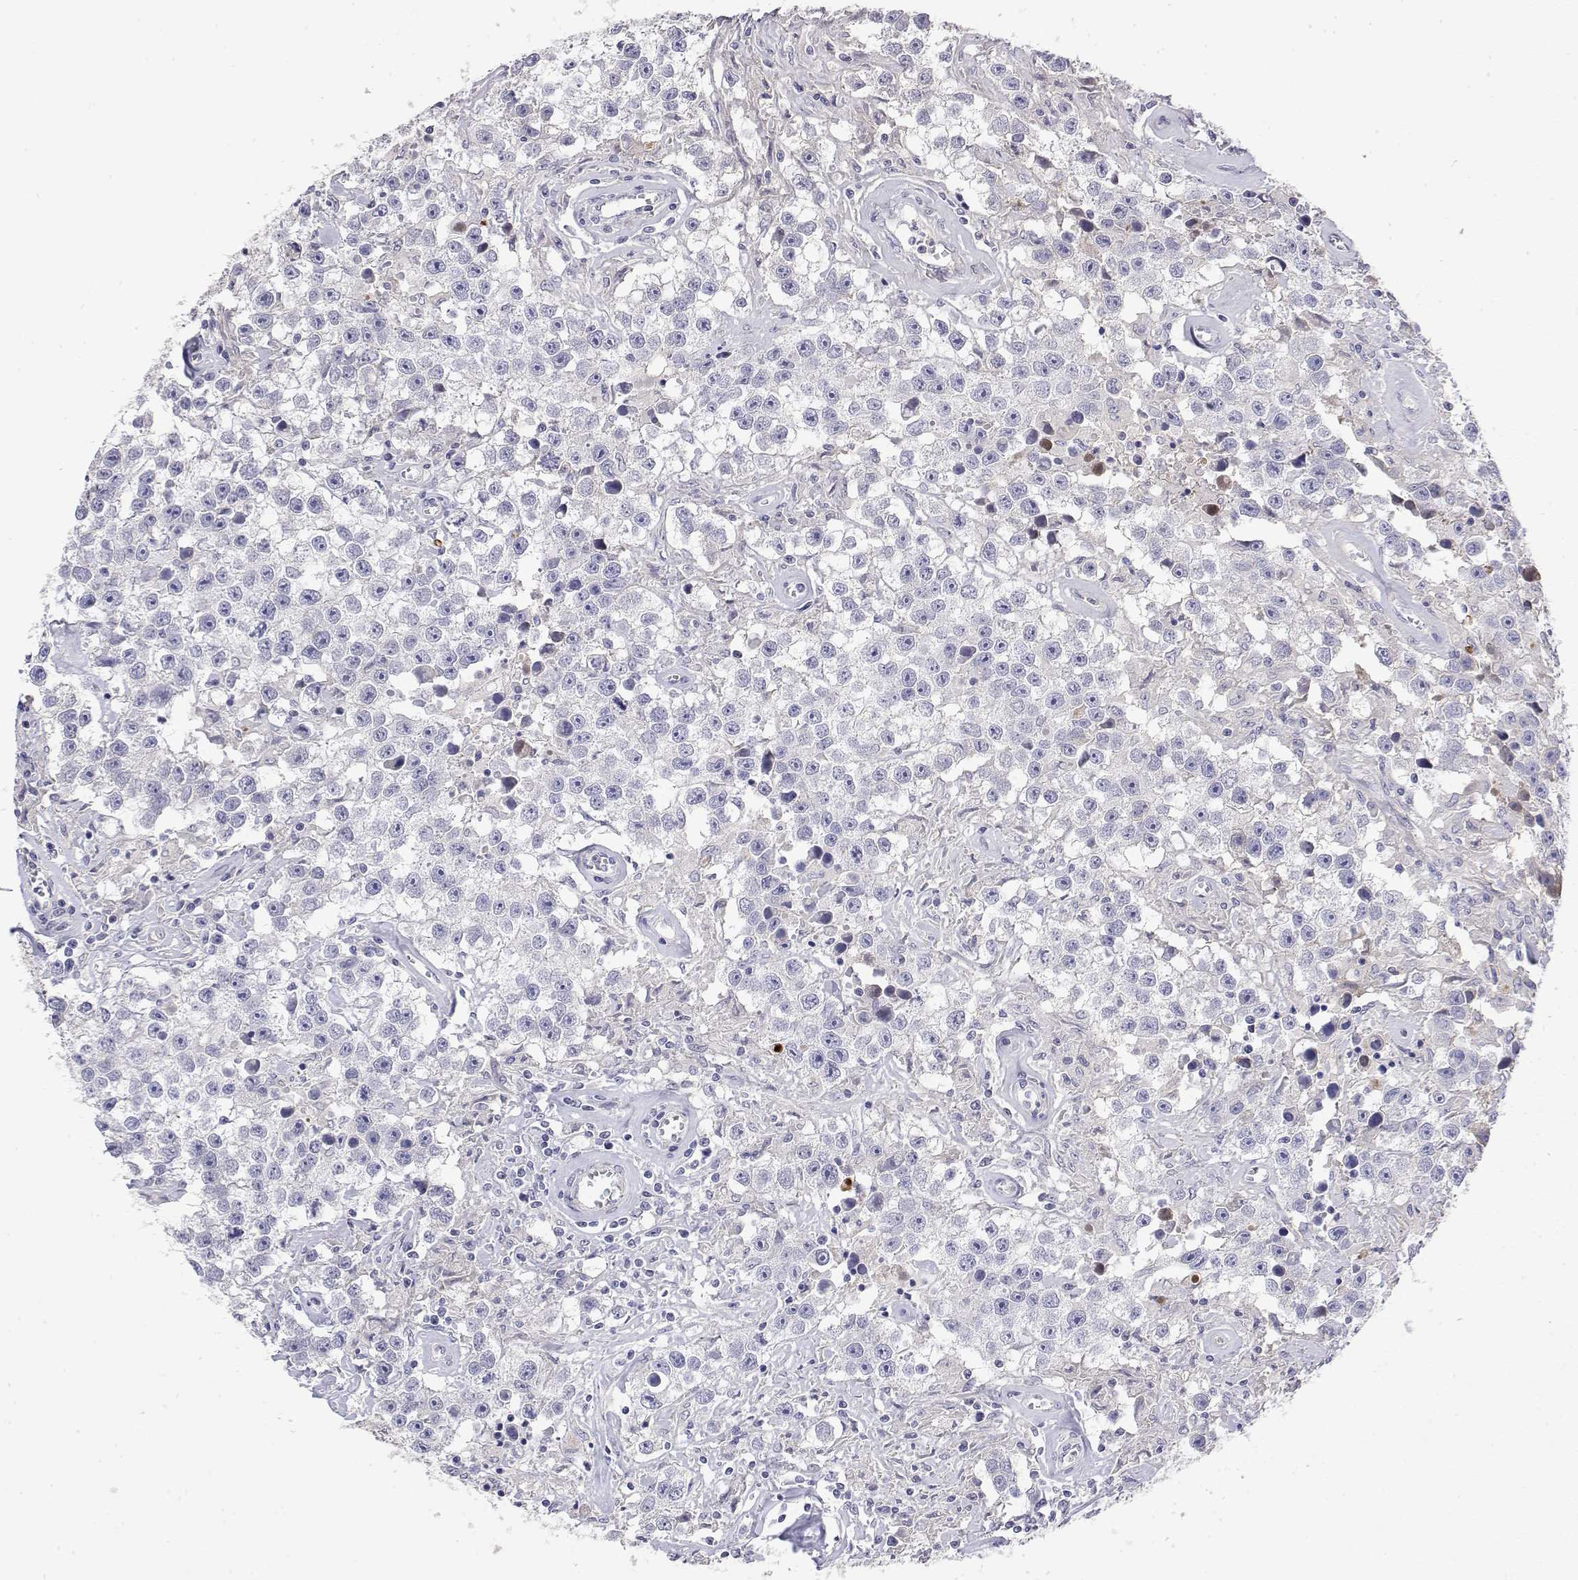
{"staining": {"intensity": "negative", "quantity": "none", "location": "none"}, "tissue": "testis cancer", "cell_type": "Tumor cells", "image_type": "cancer", "snomed": [{"axis": "morphology", "description": "Seminoma, NOS"}, {"axis": "topography", "description": "Testis"}], "caption": "Tumor cells are negative for brown protein staining in testis cancer.", "gene": "GGACT", "patient": {"sex": "male", "age": 43}}